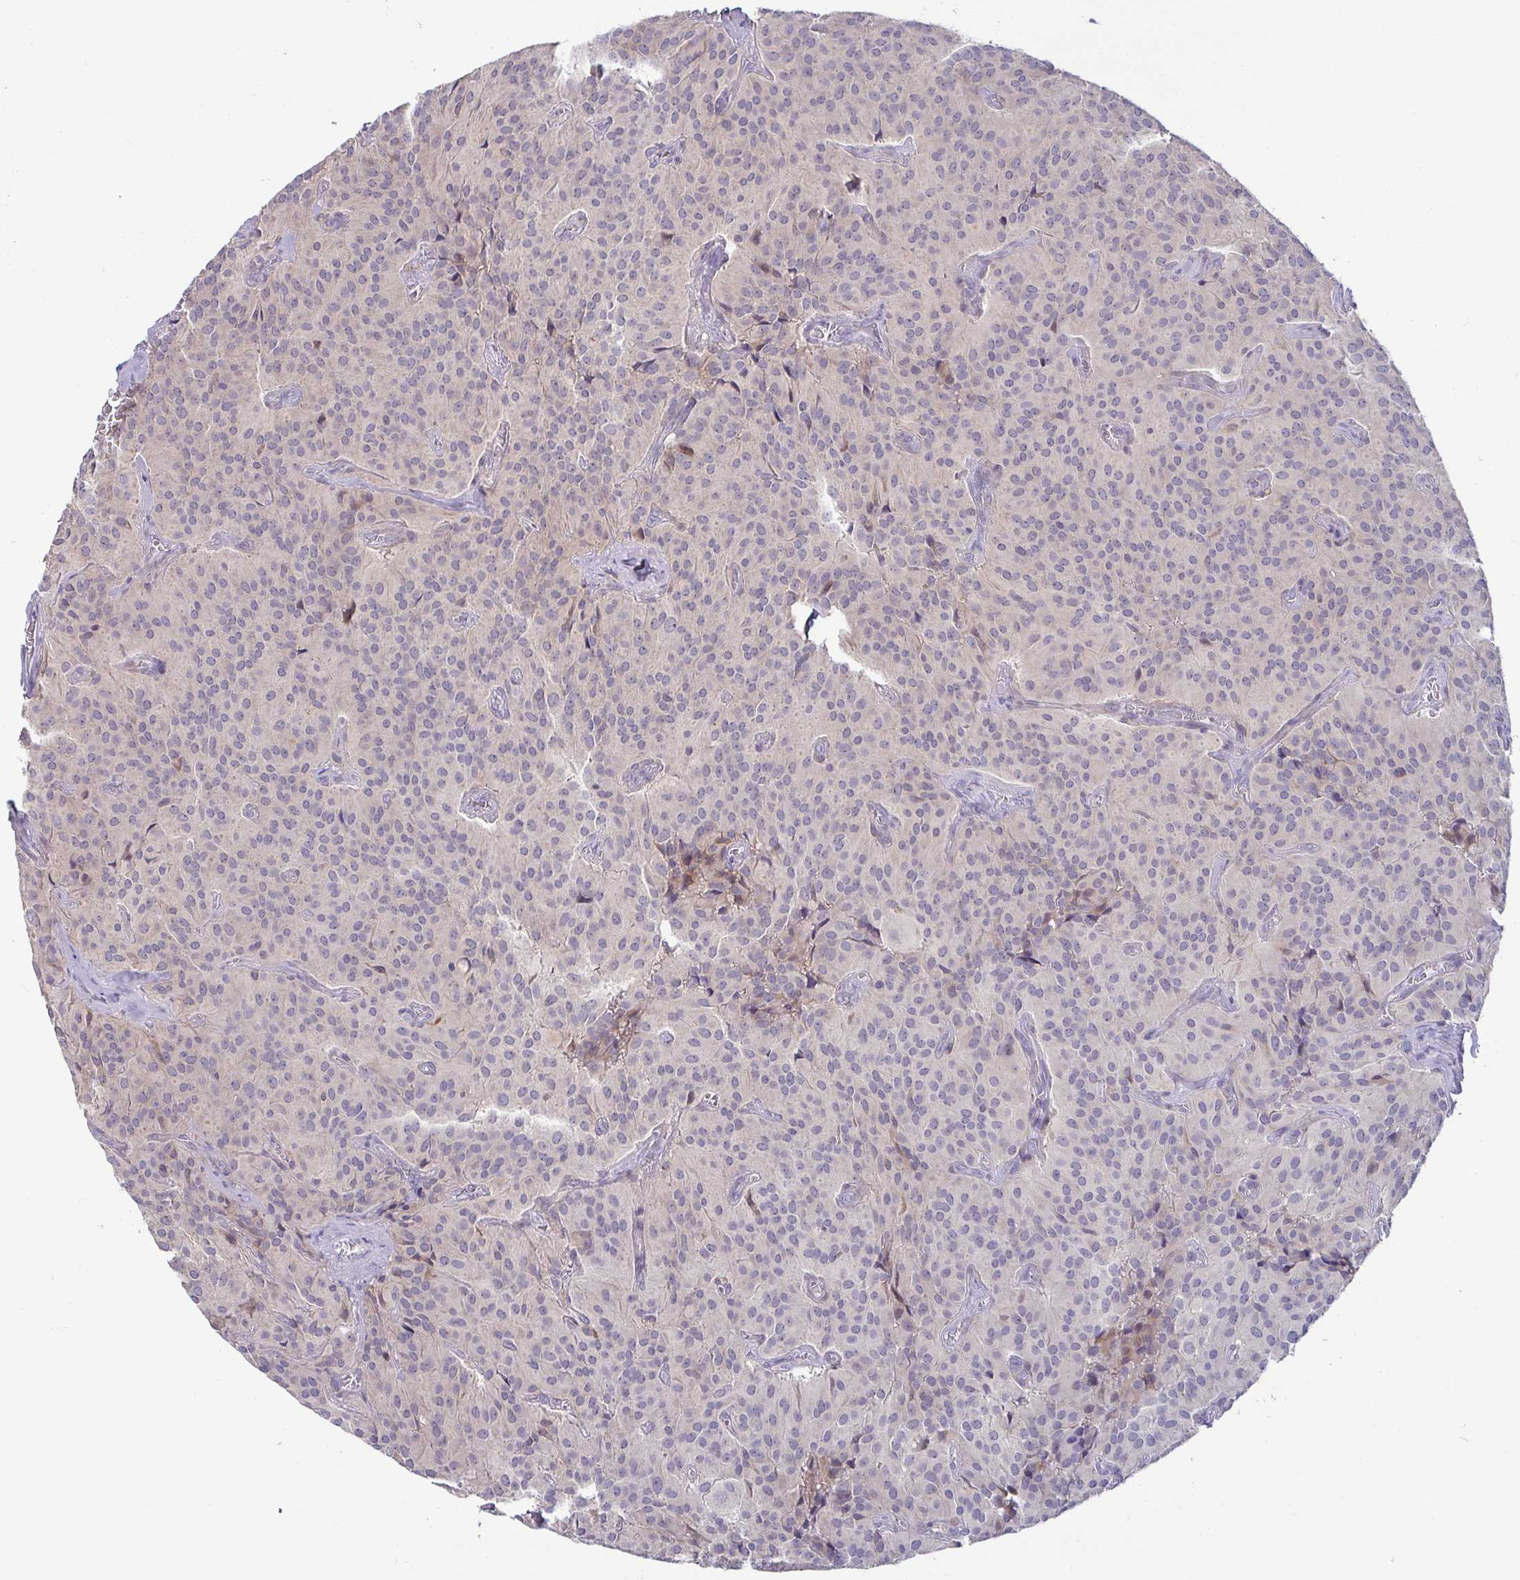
{"staining": {"intensity": "negative", "quantity": "none", "location": "none"}, "tissue": "glioma", "cell_type": "Tumor cells", "image_type": "cancer", "snomed": [{"axis": "morphology", "description": "Glioma, malignant, Low grade"}, {"axis": "topography", "description": "Brain"}], "caption": "Glioma was stained to show a protein in brown. There is no significant staining in tumor cells. Nuclei are stained in blue.", "gene": "GSTM1", "patient": {"sex": "male", "age": 42}}